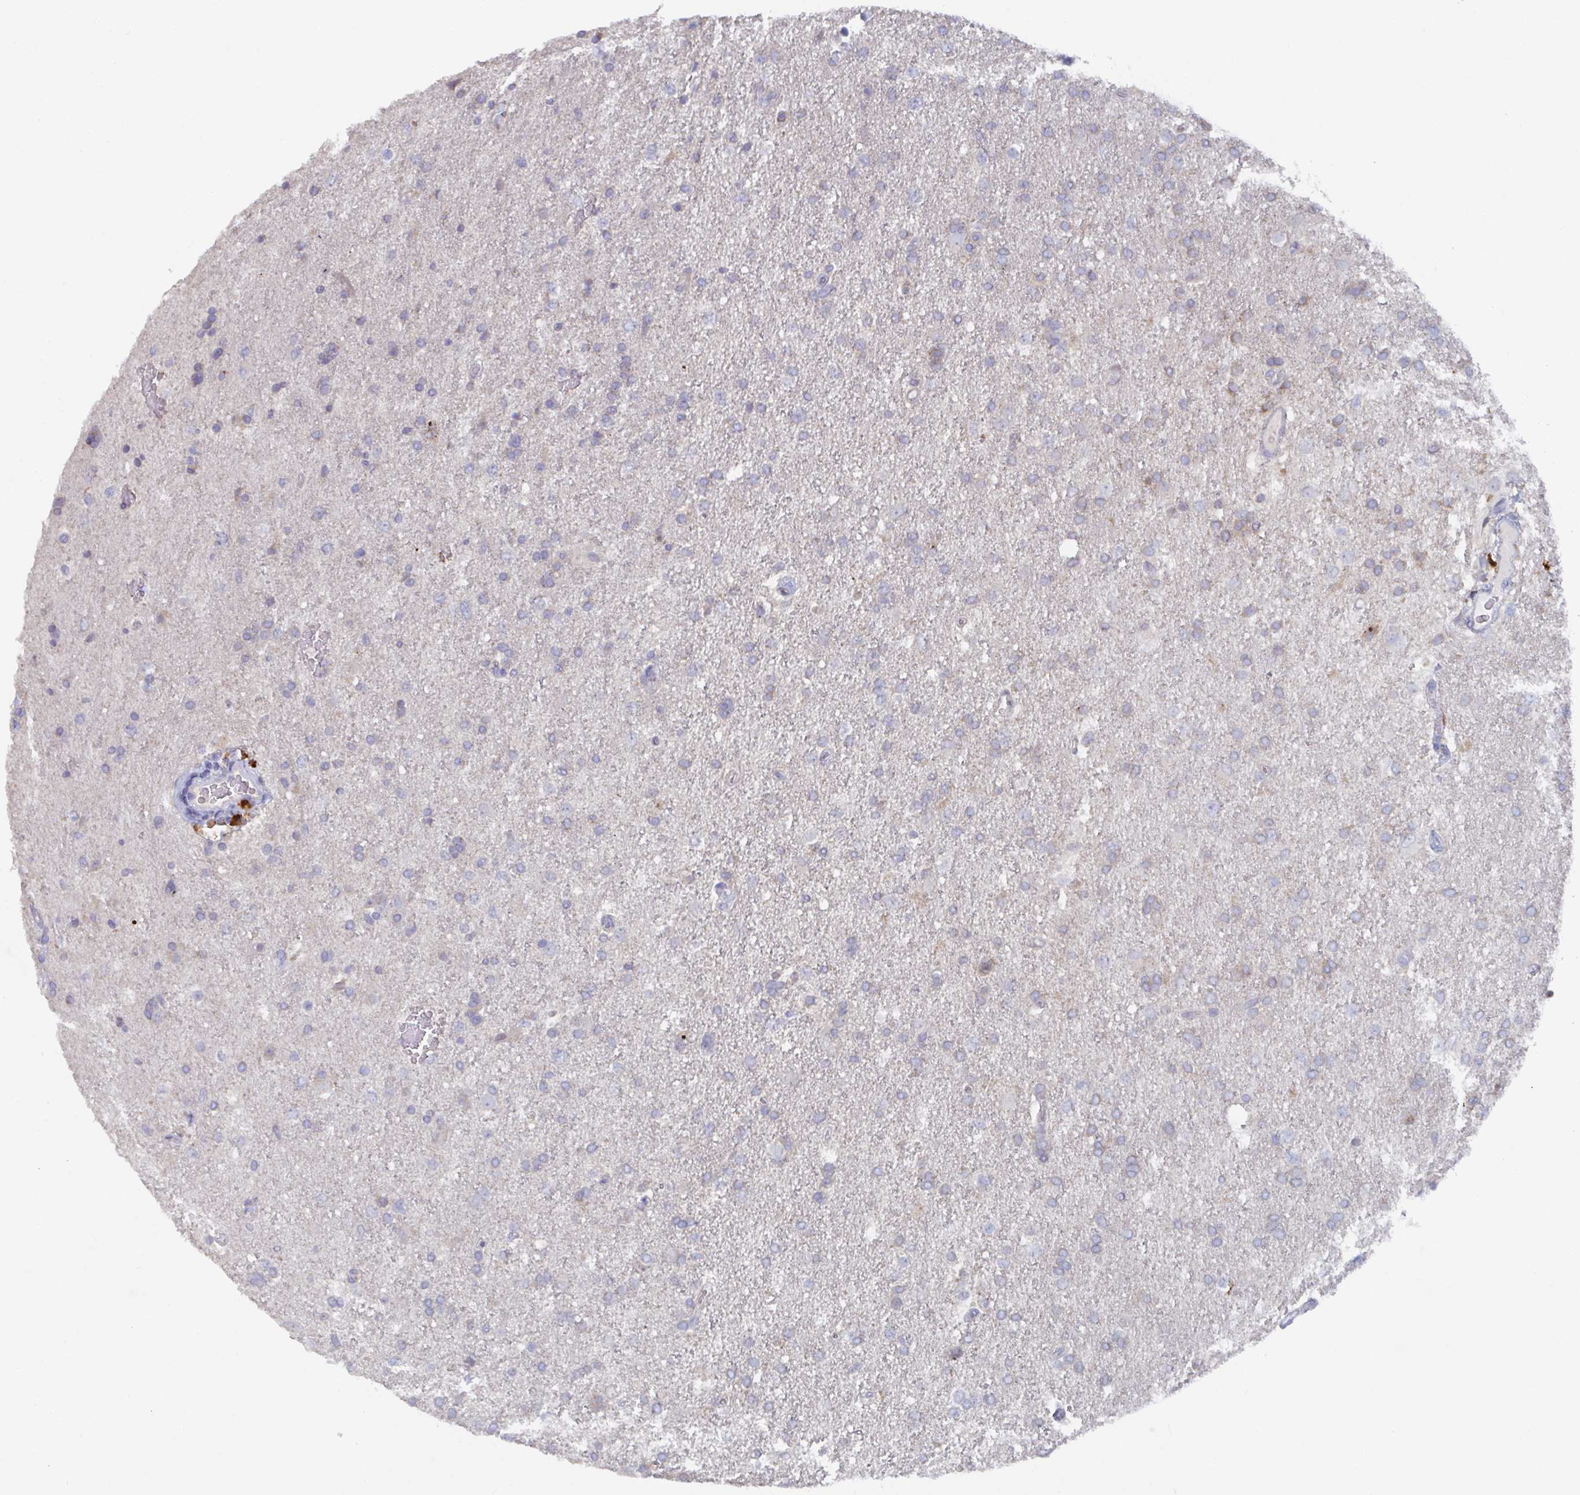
{"staining": {"intensity": "negative", "quantity": "none", "location": "none"}, "tissue": "glioma", "cell_type": "Tumor cells", "image_type": "cancer", "snomed": [{"axis": "morphology", "description": "Glioma, malignant, High grade"}, {"axis": "topography", "description": "Brain"}], "caption": "IHC of human malignant glioma (high-grade) displays no staining in tumor cells. (Immunohistochemistry, brightfield microscopy, high magnification).", "gene": "KCNK5", "patient": {"sex": "male", "age": 68}}